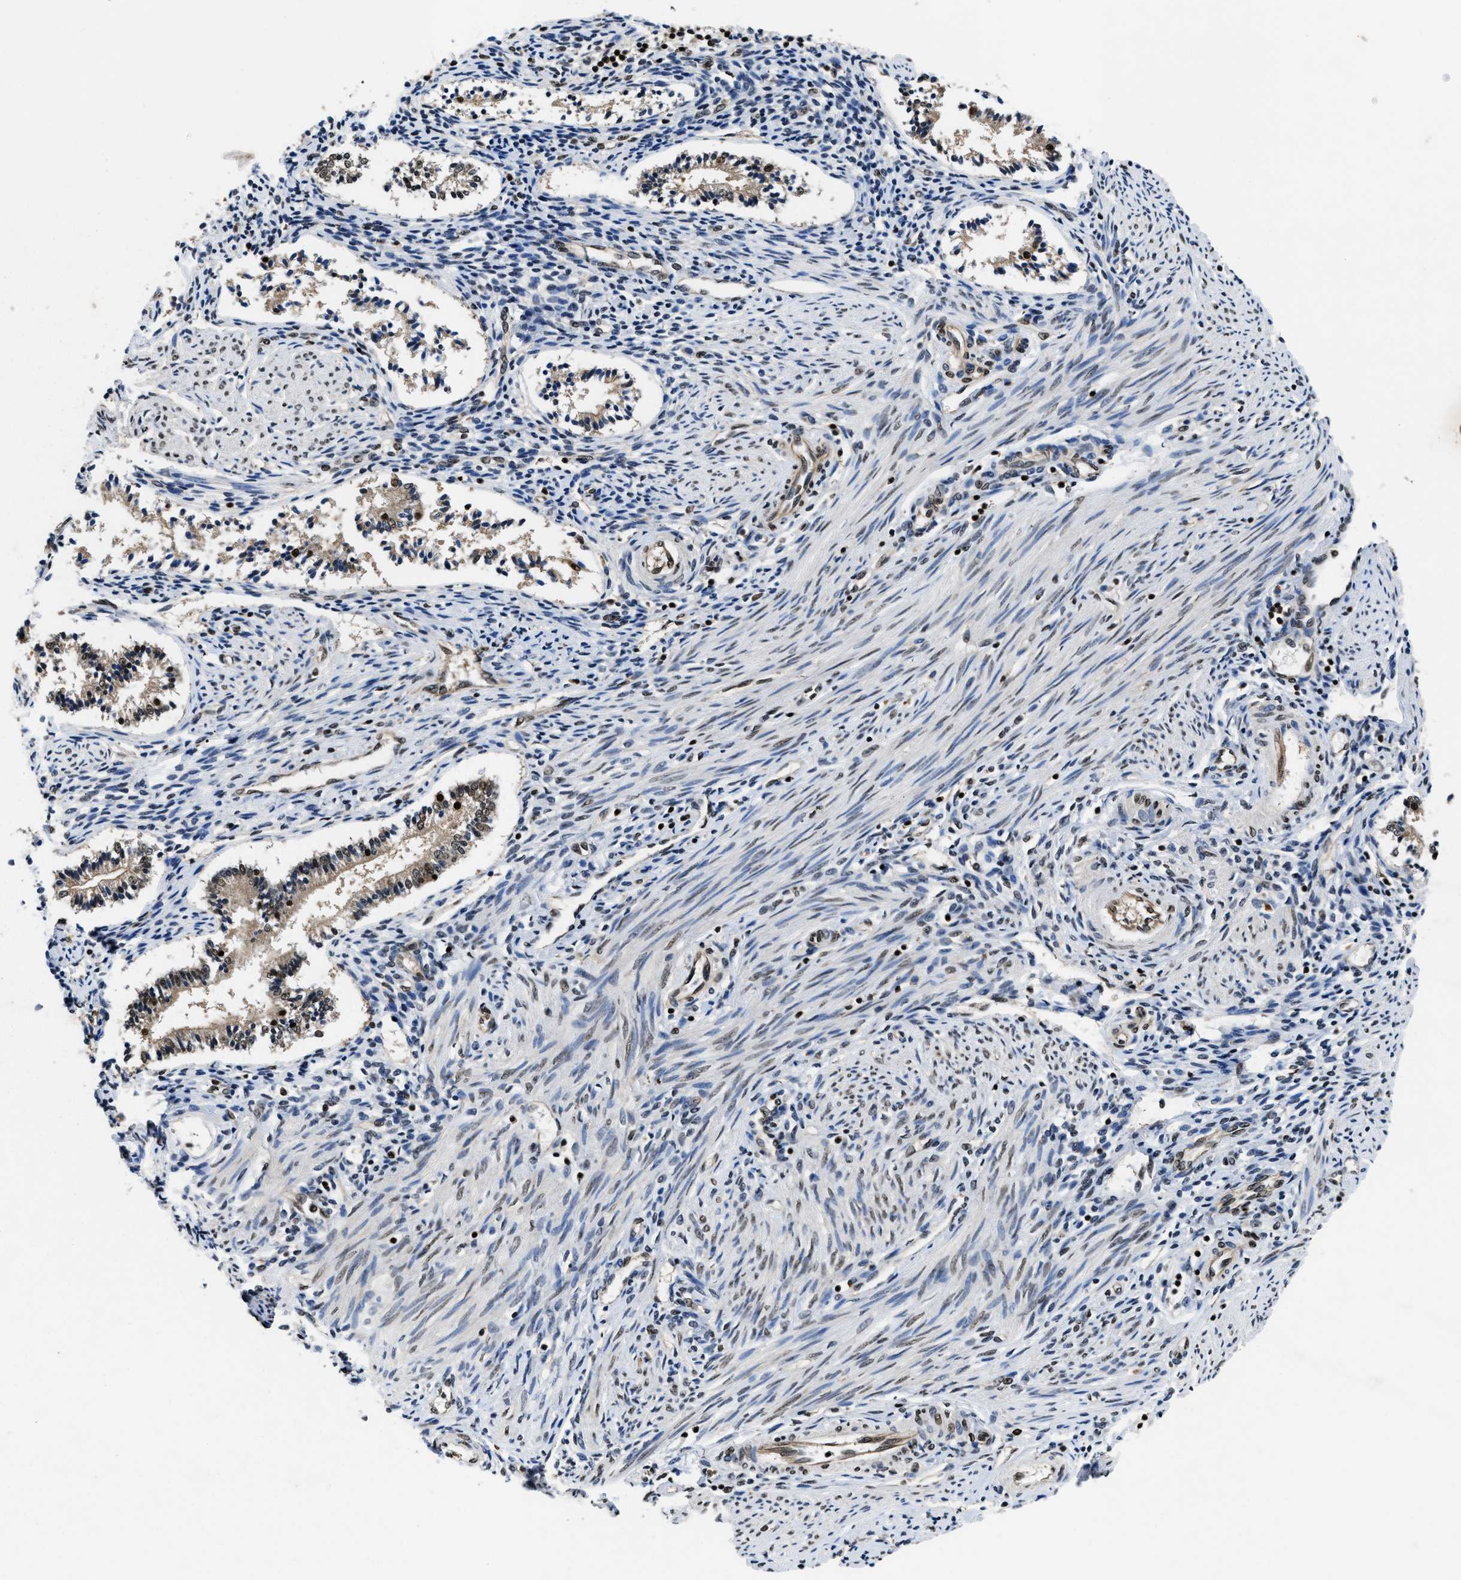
{"staining": {"intensity": "moderate", "quantity": "25%-75%", "location": "nuclear"}, "tissue": "endometrium", "cell_type": "Cells in endometrial stroma", "image_type": "normal", "snomed": [{"axis": "morphology", "description": "Normal tissue, NOS"}, {"axis": "topography", "description": "Endometrium"}], "caption": "Immunohistochemical staining of unremarkable endometrium demonstrates moderate nuclear protein positivity in approximately 25%-75% of cells in endometrial stroma. Nuclei are stained in blue.", "gene": "SAFB", "patient": {"sex": "female", "age": 42}}